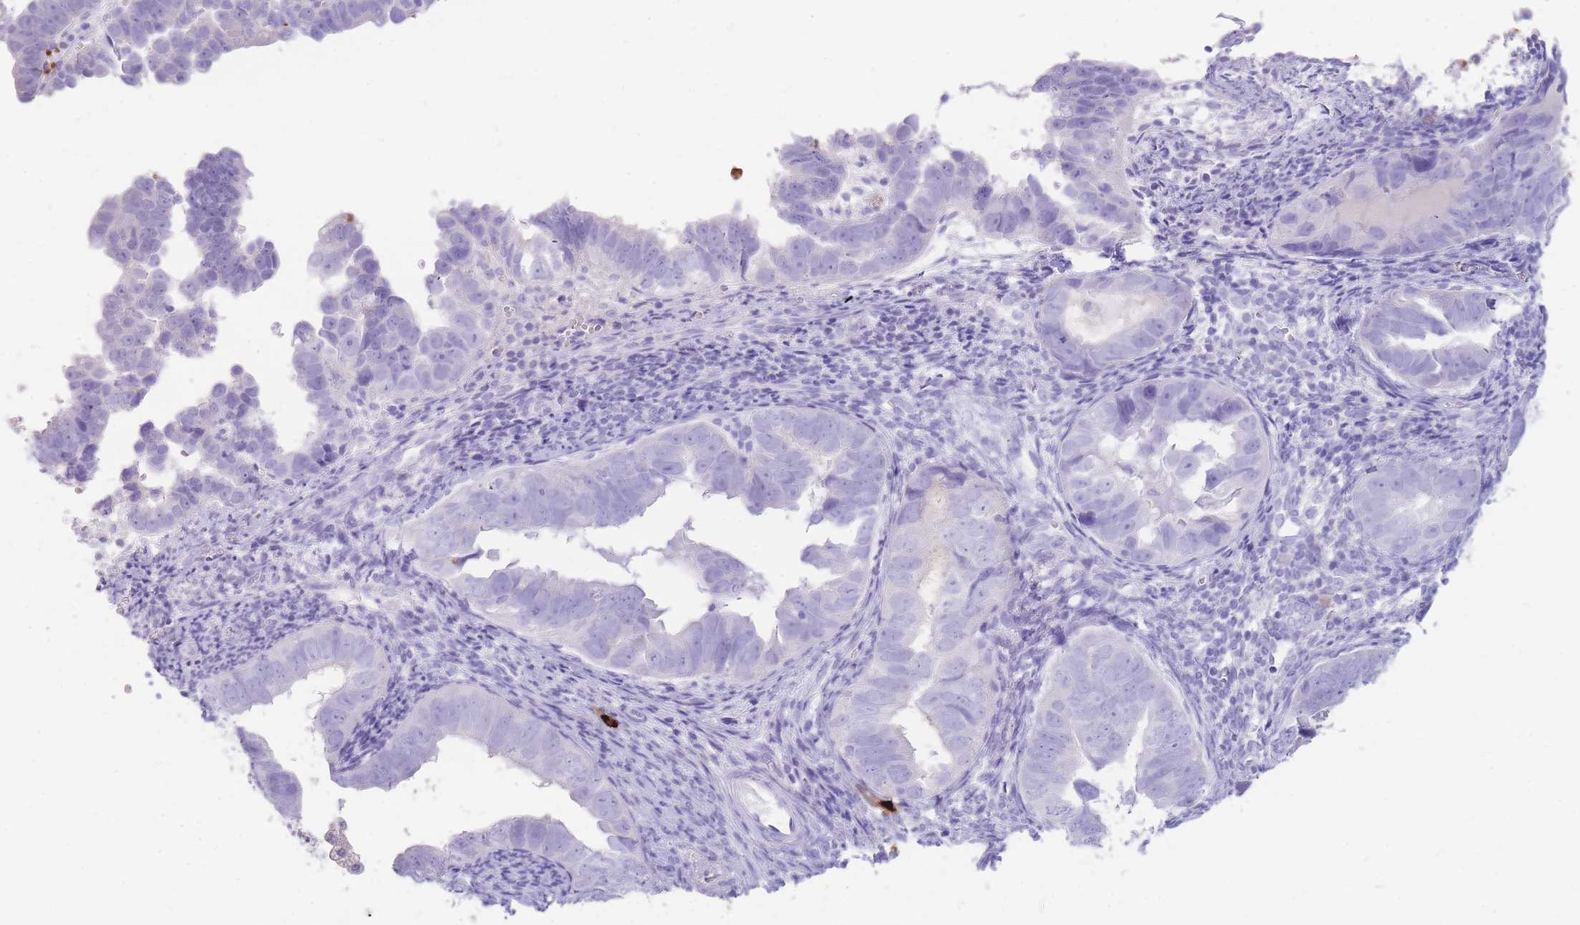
{"staining": {"intensity": "negative", "quantity": "none", "location": "none"}, "tissue": "endometrial cancer", "cell_type": "Tumor cells", "image_type": "cancer", "snomed": [{"axis": "morphology", "description": "Adenocarcinoma, NOS"}, {"axis": "topography", "description": "Endometrium"}], "caption": "Endometrial adenocarcinoma was stained to show a protein in brown. There is no significant staining in tumor cells.", "gene": "TPSAB1", "patient": {"sex": "female", "age": 75}}